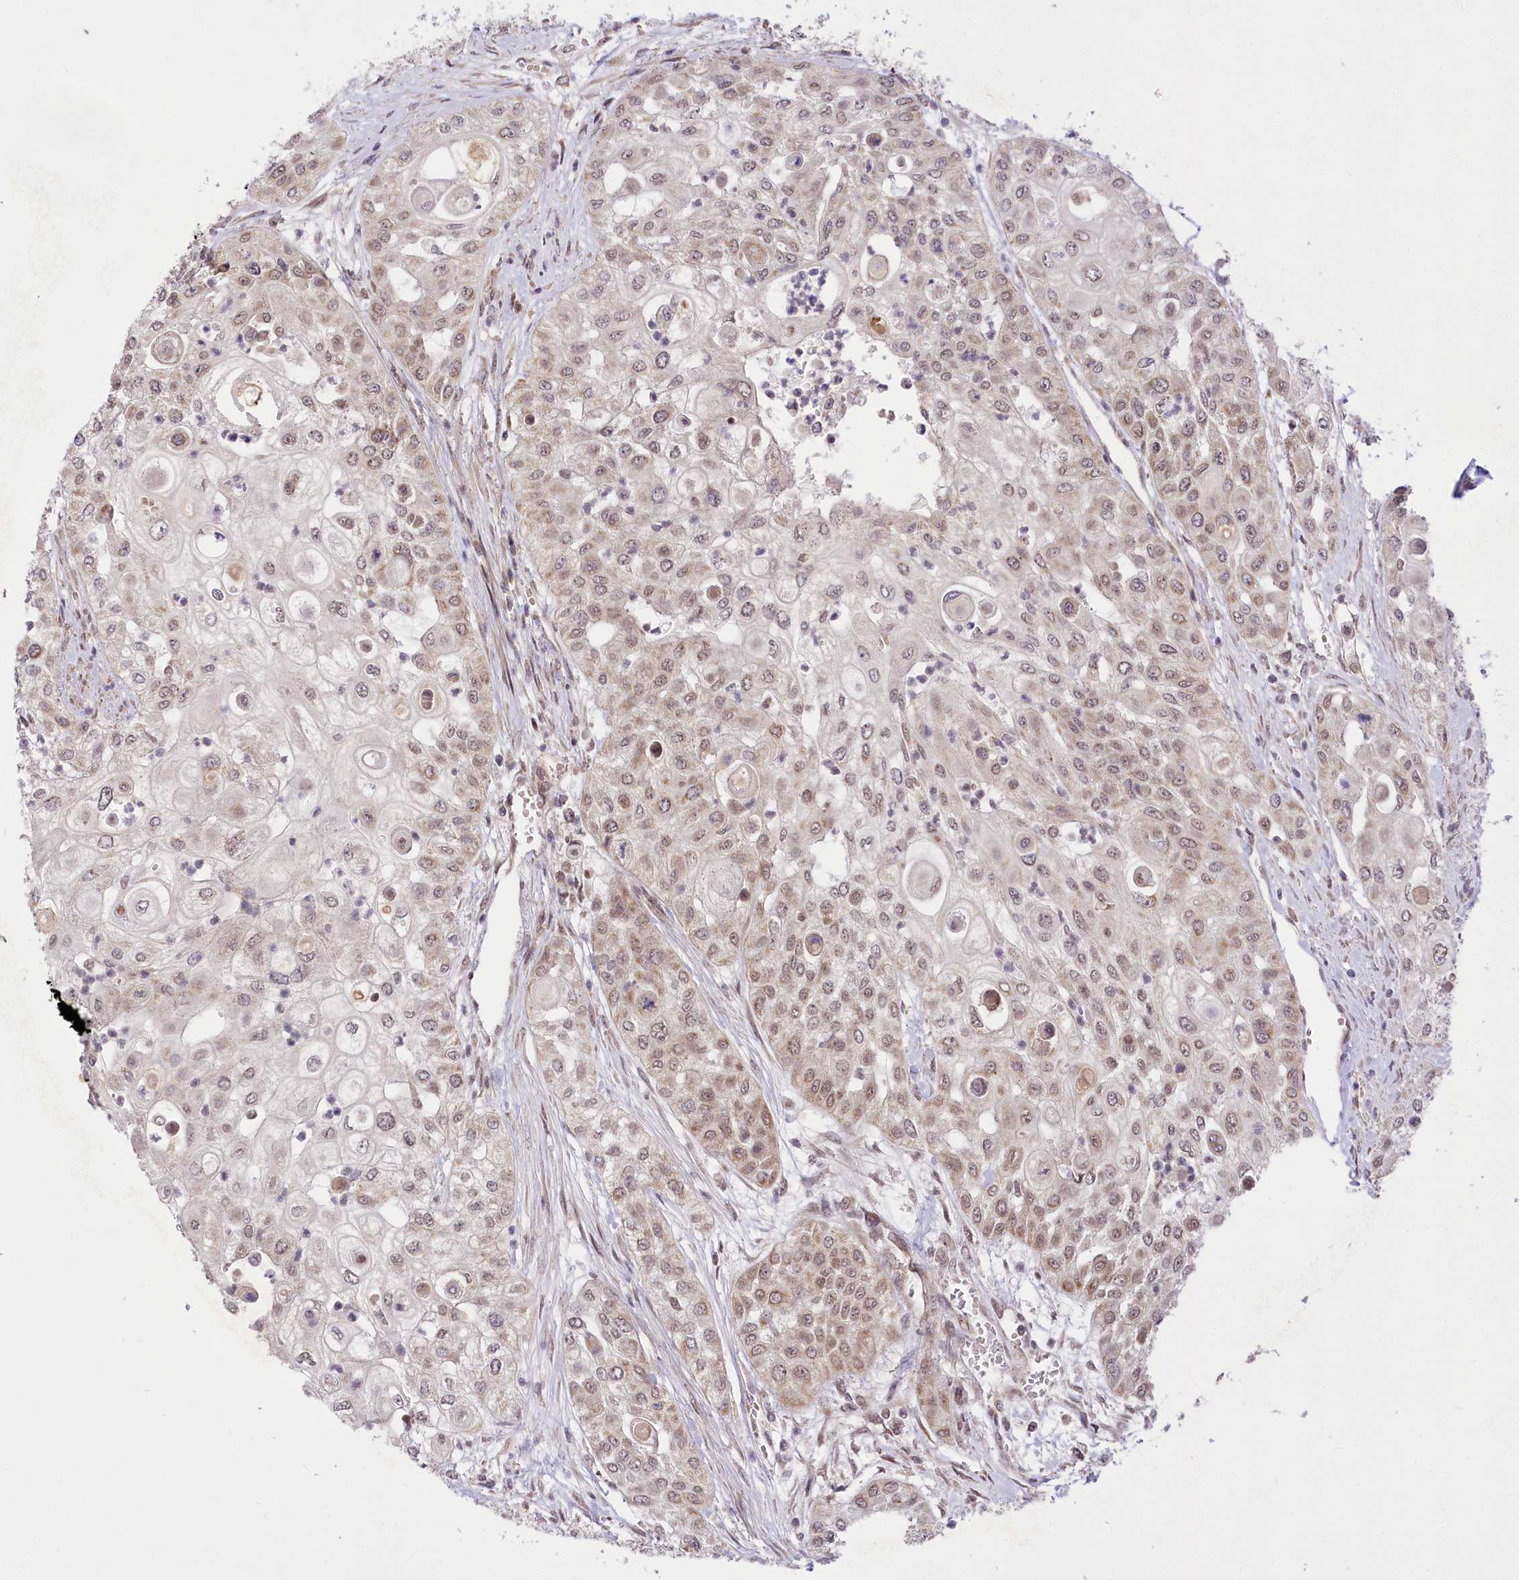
{"staining": {"intensity": "weak", "quantity": "25%-75%", "location": "cytoplasmic/membranous,nuclear"}, "tissue": "urothelial cancer", "cell_type": "Tumor cells", "image_type": "cancer", "snomed": [{"axis": "morphology", "description": "Urothelial carcinoma, High grade"}, {"axis": "topography", "description": "Urinary bladder"}], "caption": "The image reveals a brown stain indicating the presence of a protein in the cytoplasmic/membranous and nuclear of tumor cells in urothelial carcinoma (high-grade).", "gene": "ZMAT2", "patient": {"sex": "female", "age": 79}}